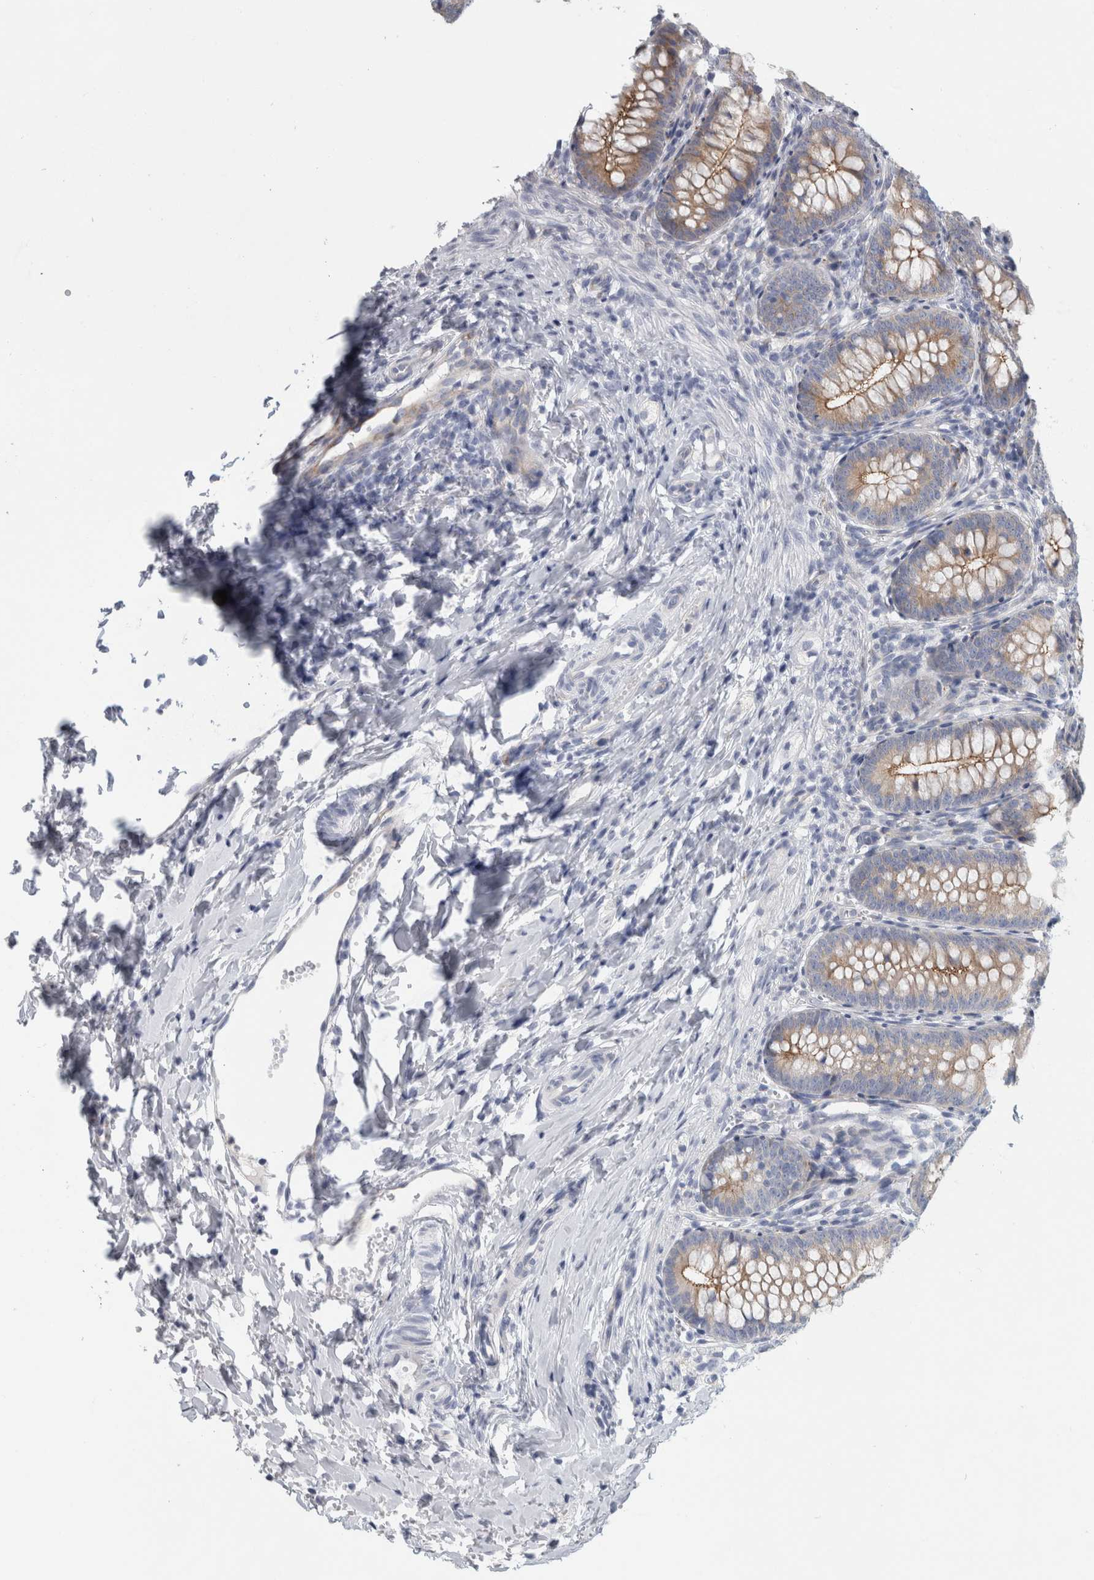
{"staining": {"intensity": "weak", "quantity": ">75%", "location": "cytoplasmic/membranous"}, "tissue": "appendix", "cell_type": "Glandular cells", "image_type": "normal", "snomed": [{"axis": "morphology", "description": "Normal tissue, NOS"}, {"axis": "topography", "description": "Appendix"}], "caption": "Immunohistochemistry (IHC) photomicrograph of normal human appendix stained for a protein (brown), which displays low levels of weak cytoplasmic/membranous expression in approximately >75% of glandular cells.", "gene": "B3GNT3", "patient": {"sex": "male", "age": 1}}